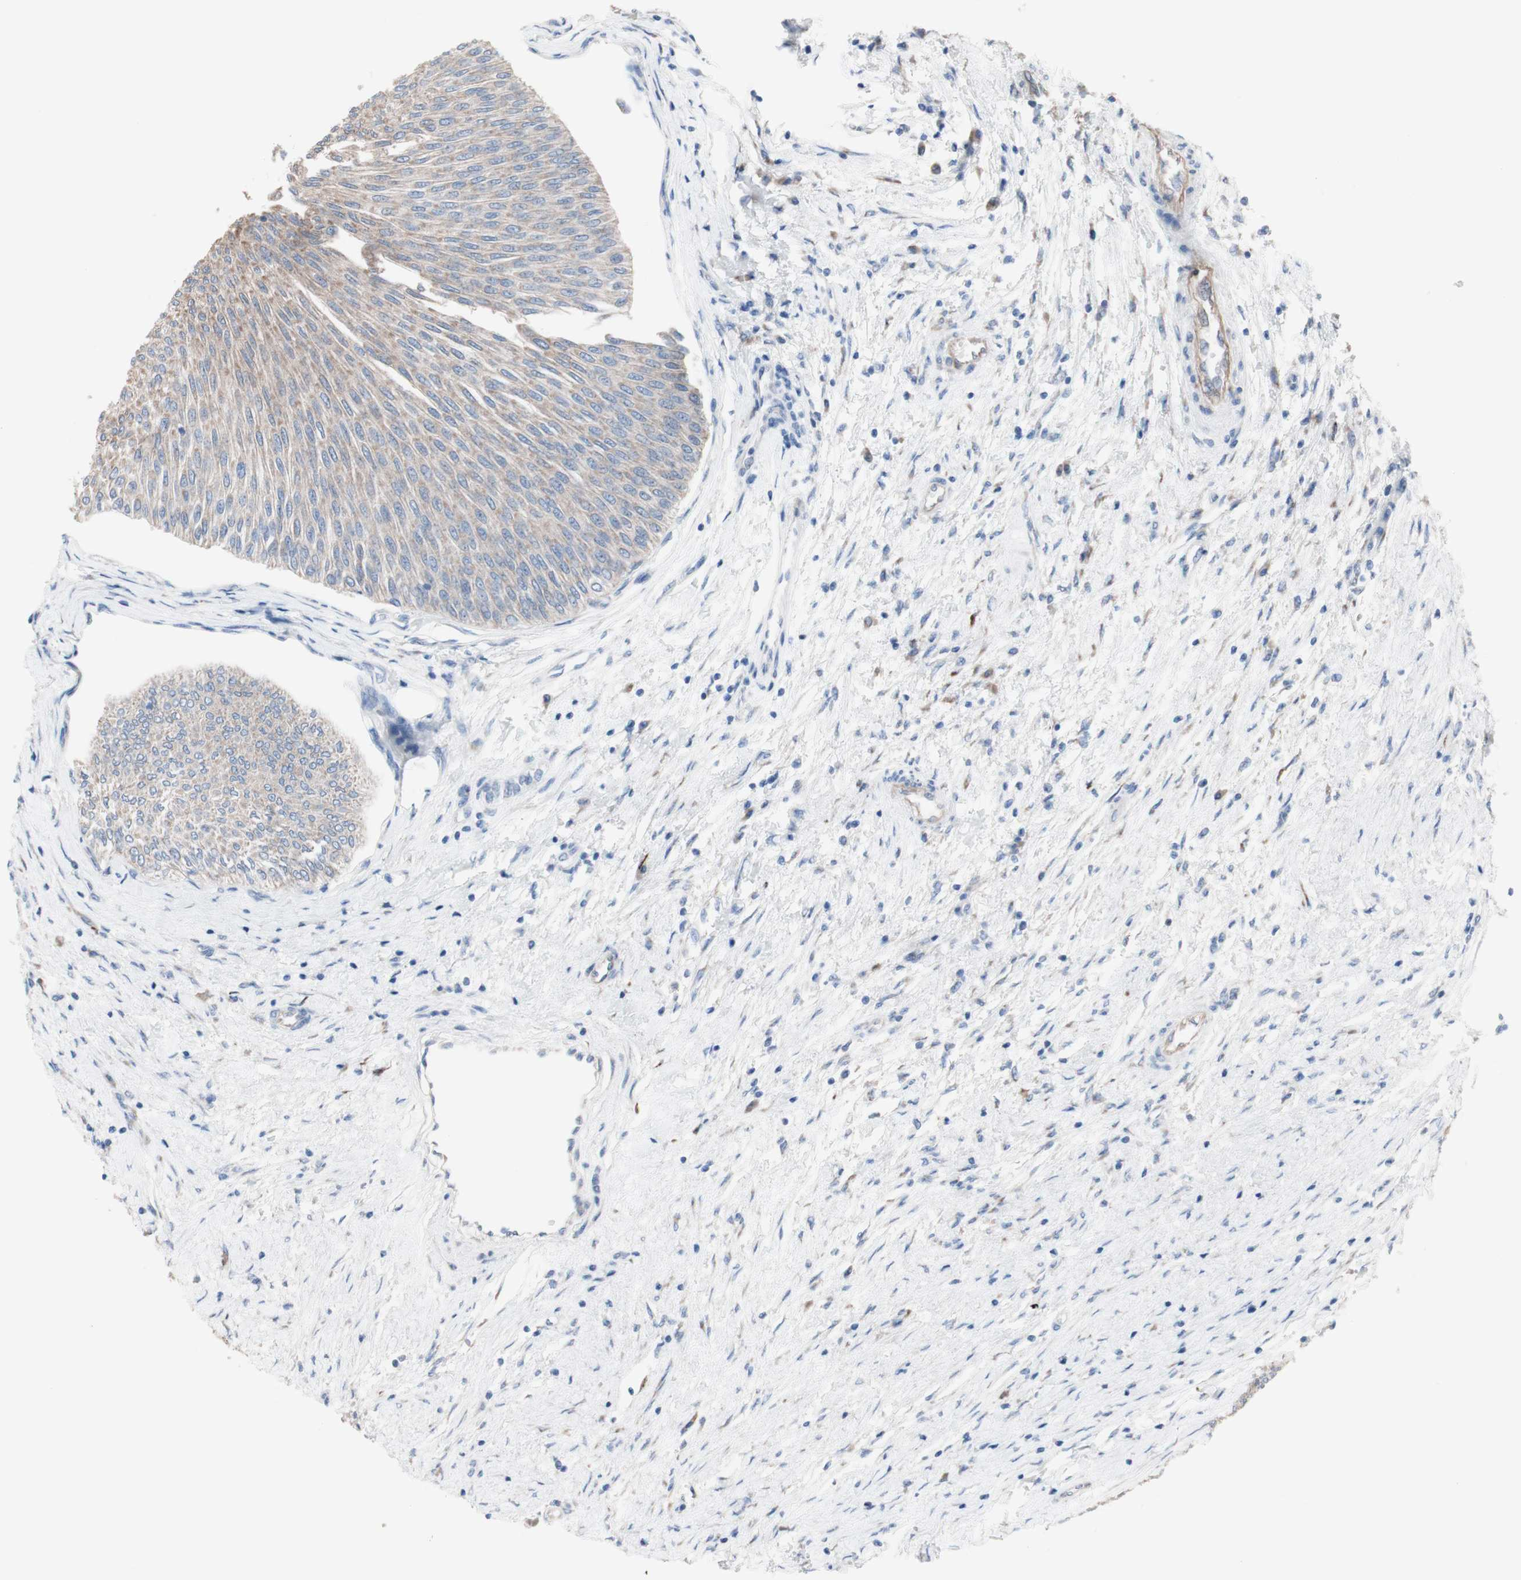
{"staining": {"intensity": "moderate", "quantity": ">75%", "location": "cytoplasmic/membranous"}, "tissue": "urothelial cancer", "cell_type": "Tumor cells", "image_type": "cancer", "snomed": [{"axis": "morphology", "description": "Urothelial carcinoma, Low grade"}, {"axis": "topography", "description": "Urinary bladder"}], "caption": "Immunohistochemical staining of urothelial cancer demonstrates medium levels of moderate cytoplasmic/membranous protein positivity in about >75% of tumor cells.", "gene": "AGPAT5", "patient": {"sex": "male", "age": 78}}